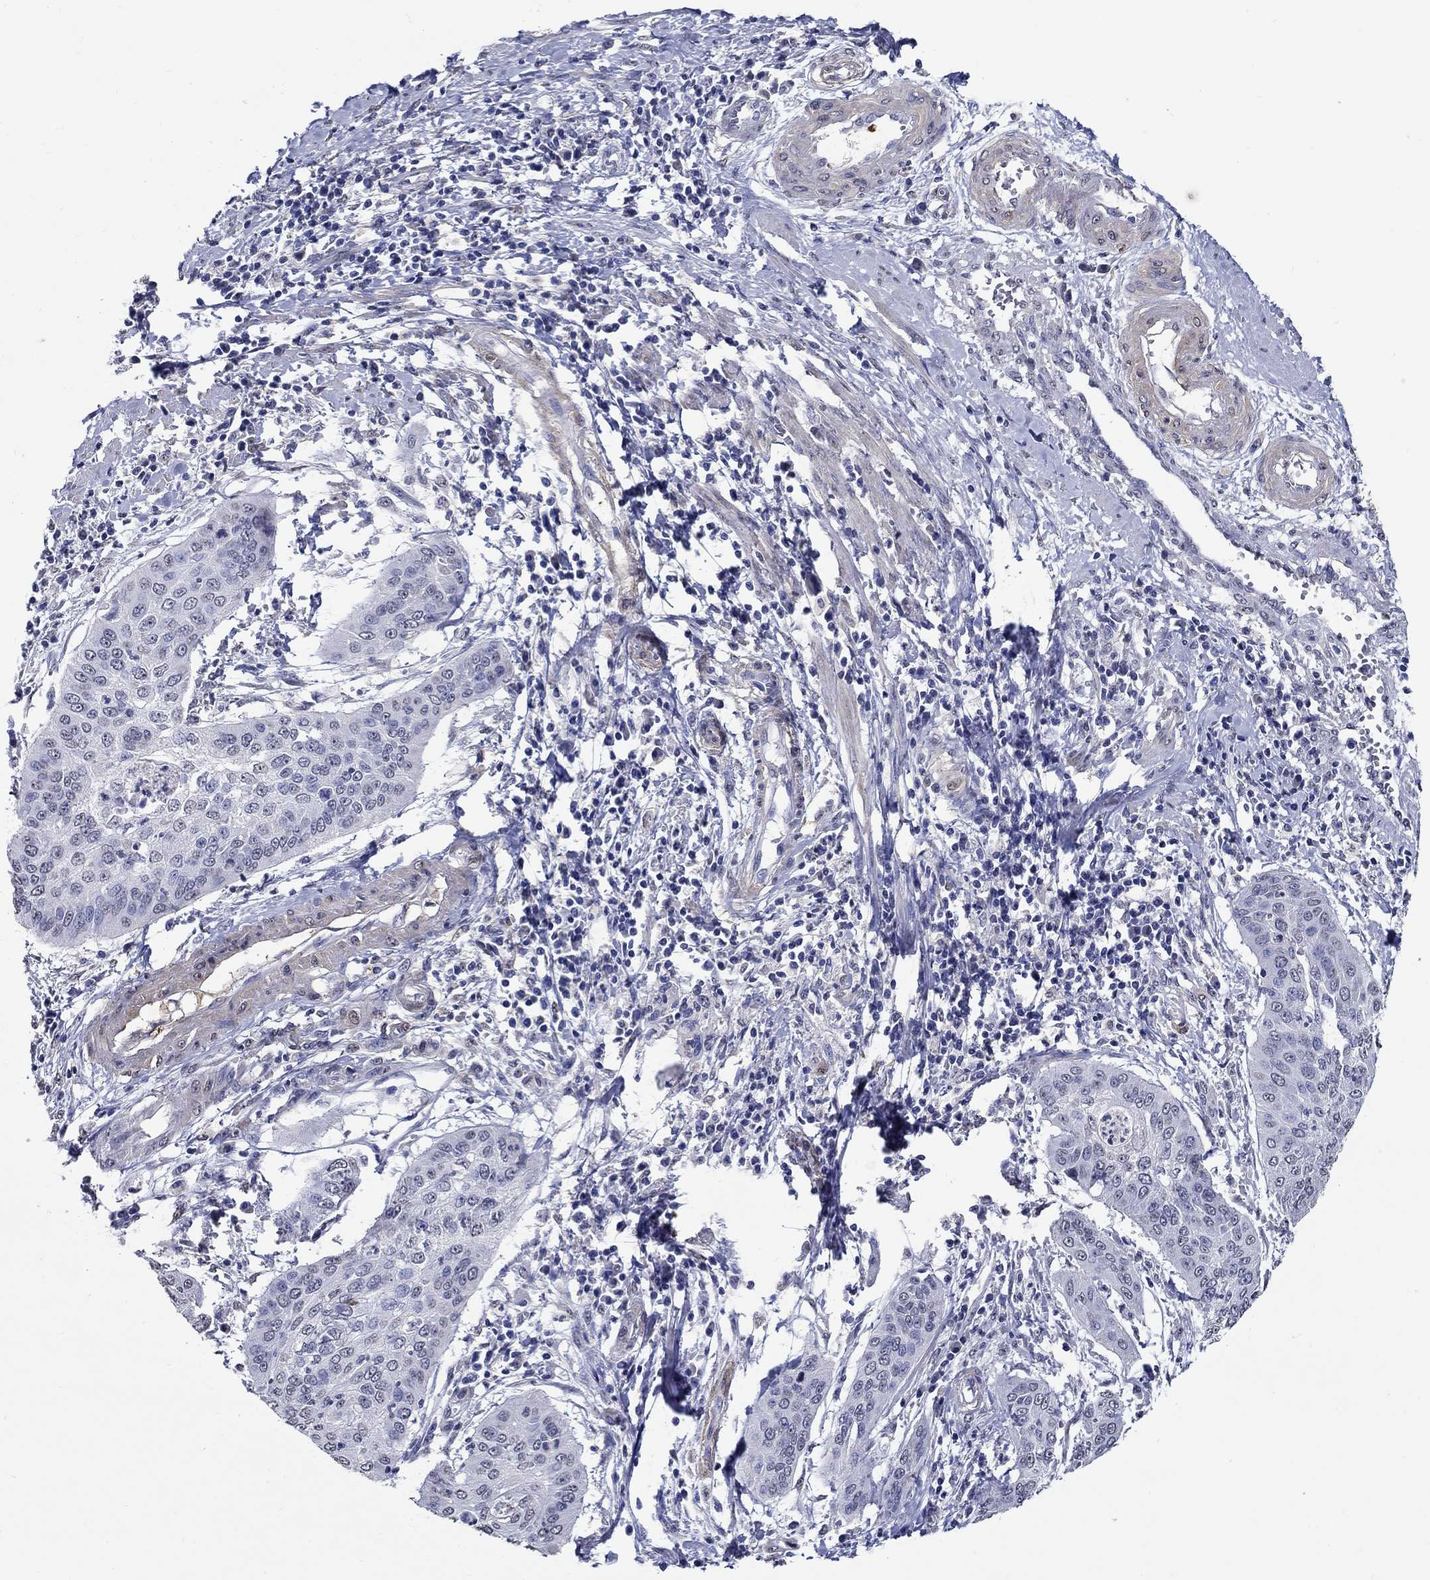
{"staining": {"intensity": "negative", "quantity": "none", "location": "none"}, "tissue": "cervical cancer", "cell_type": "Tumor cells", "image_type": "cancer", "snomed": [{"axis": "morphology", "description": "Squamous cell carcinoma, NOS"}, {"axis": "topography", "description": "Cervix"}], "caption": "Micrograph shows no significant protein expression in tumor cells of cervical cancer (squamous cell carcinoma). (Stains: DAB IHC with hematoxylin counter stain, Microscopy: brightfield microscopy at high magnification).", "gene": "PDE1B", "patient": {"sex": "female", "age": 39}}